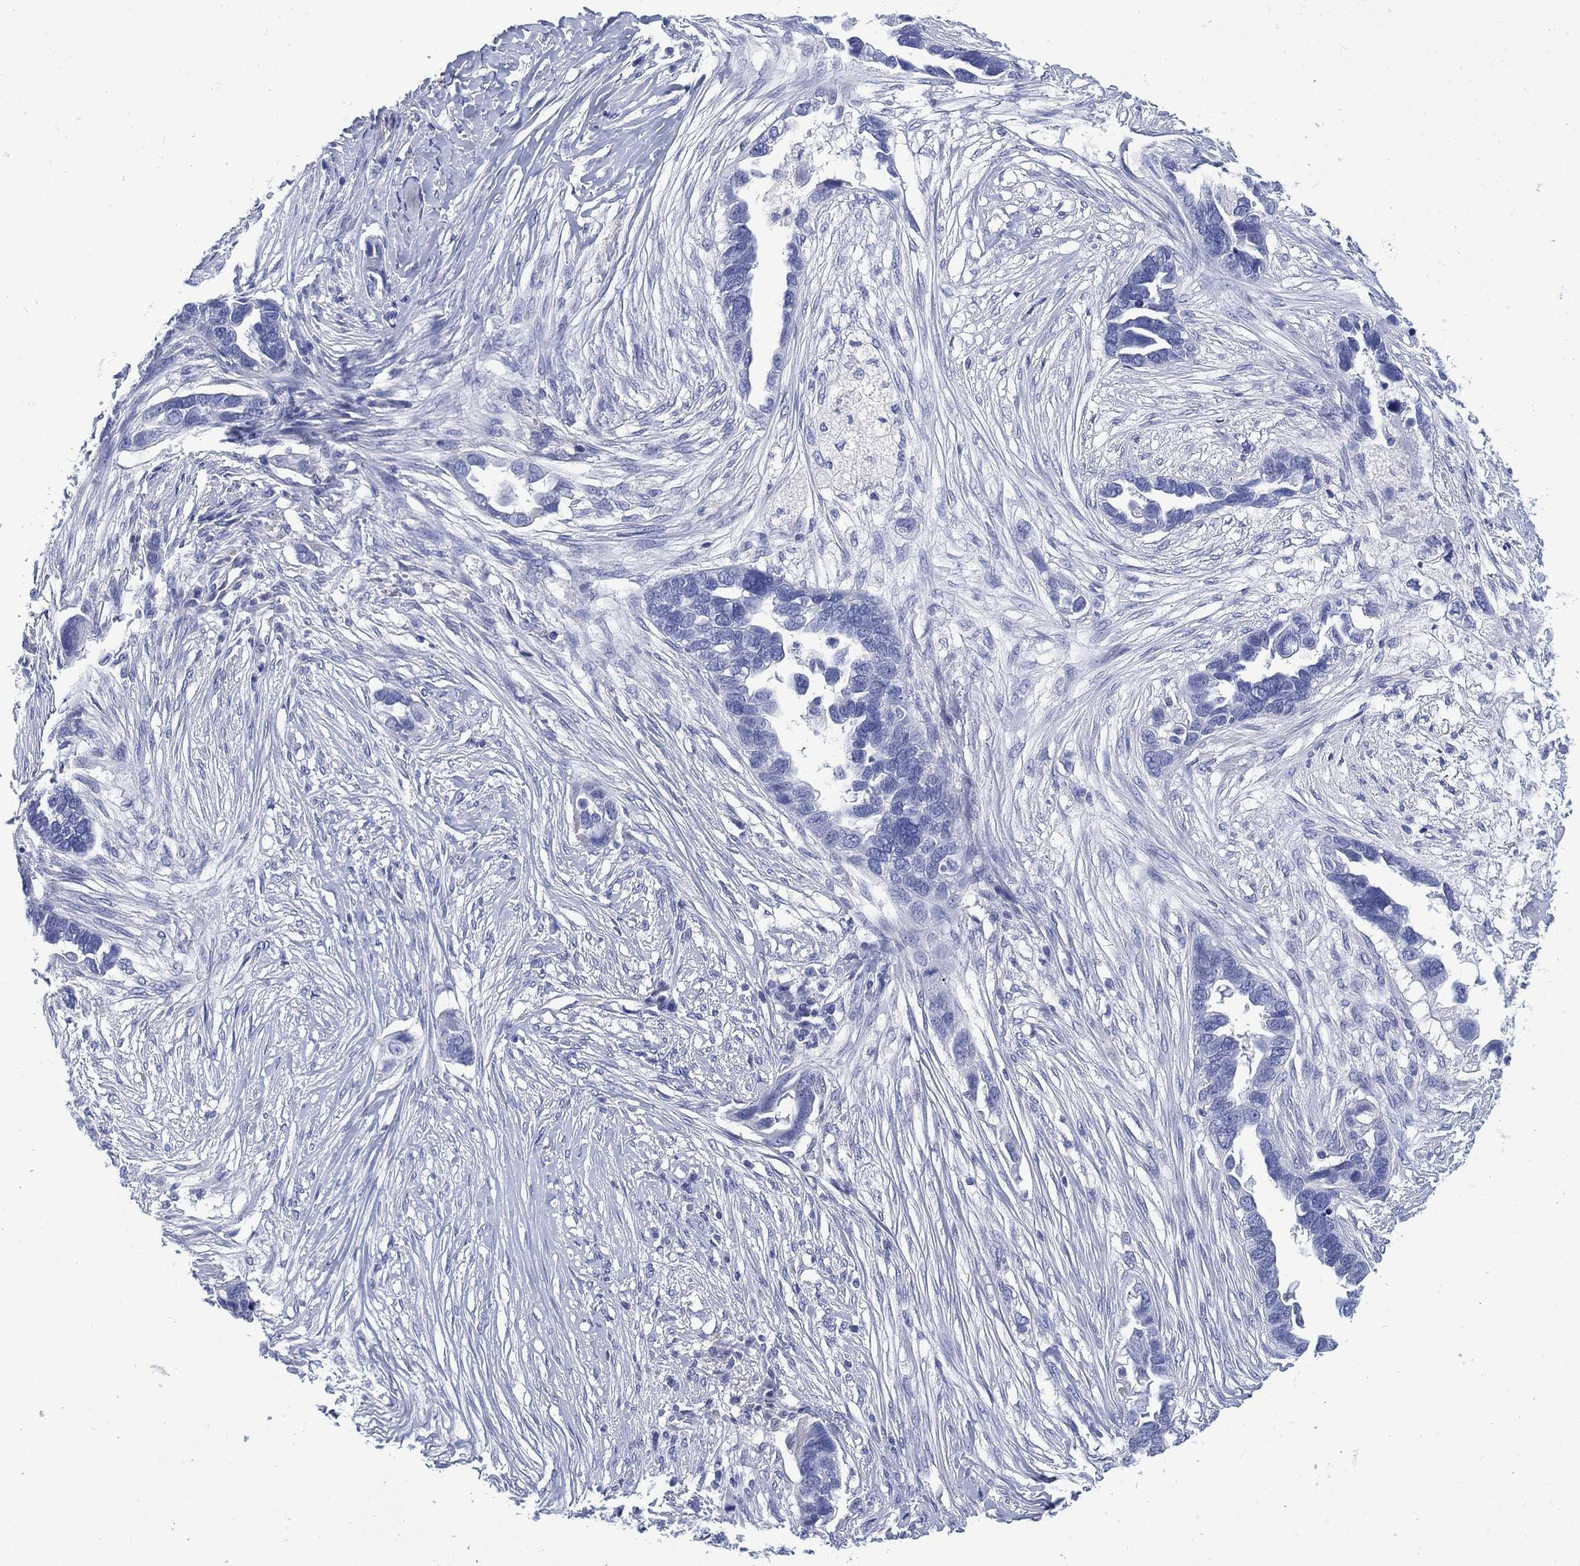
{"staining": {"intensity": "negative", "quantity": "none", "location": "none"}, "tissue": "ovarian cancer", "cell_type": "Tumor cells", "image_type": "cancer", "snomed": [{"axis": "morphology", "description": "Cystadenocarcinoma, serous, NOS"}, {"axis": "topography", "description": "Ovary"}], "caption": "Tumor cells show no significant positivity in serous cystadenocarcinoma (ovarian).", "gene": "DDI1", "patient": {"sex": "female", "age": 54}}